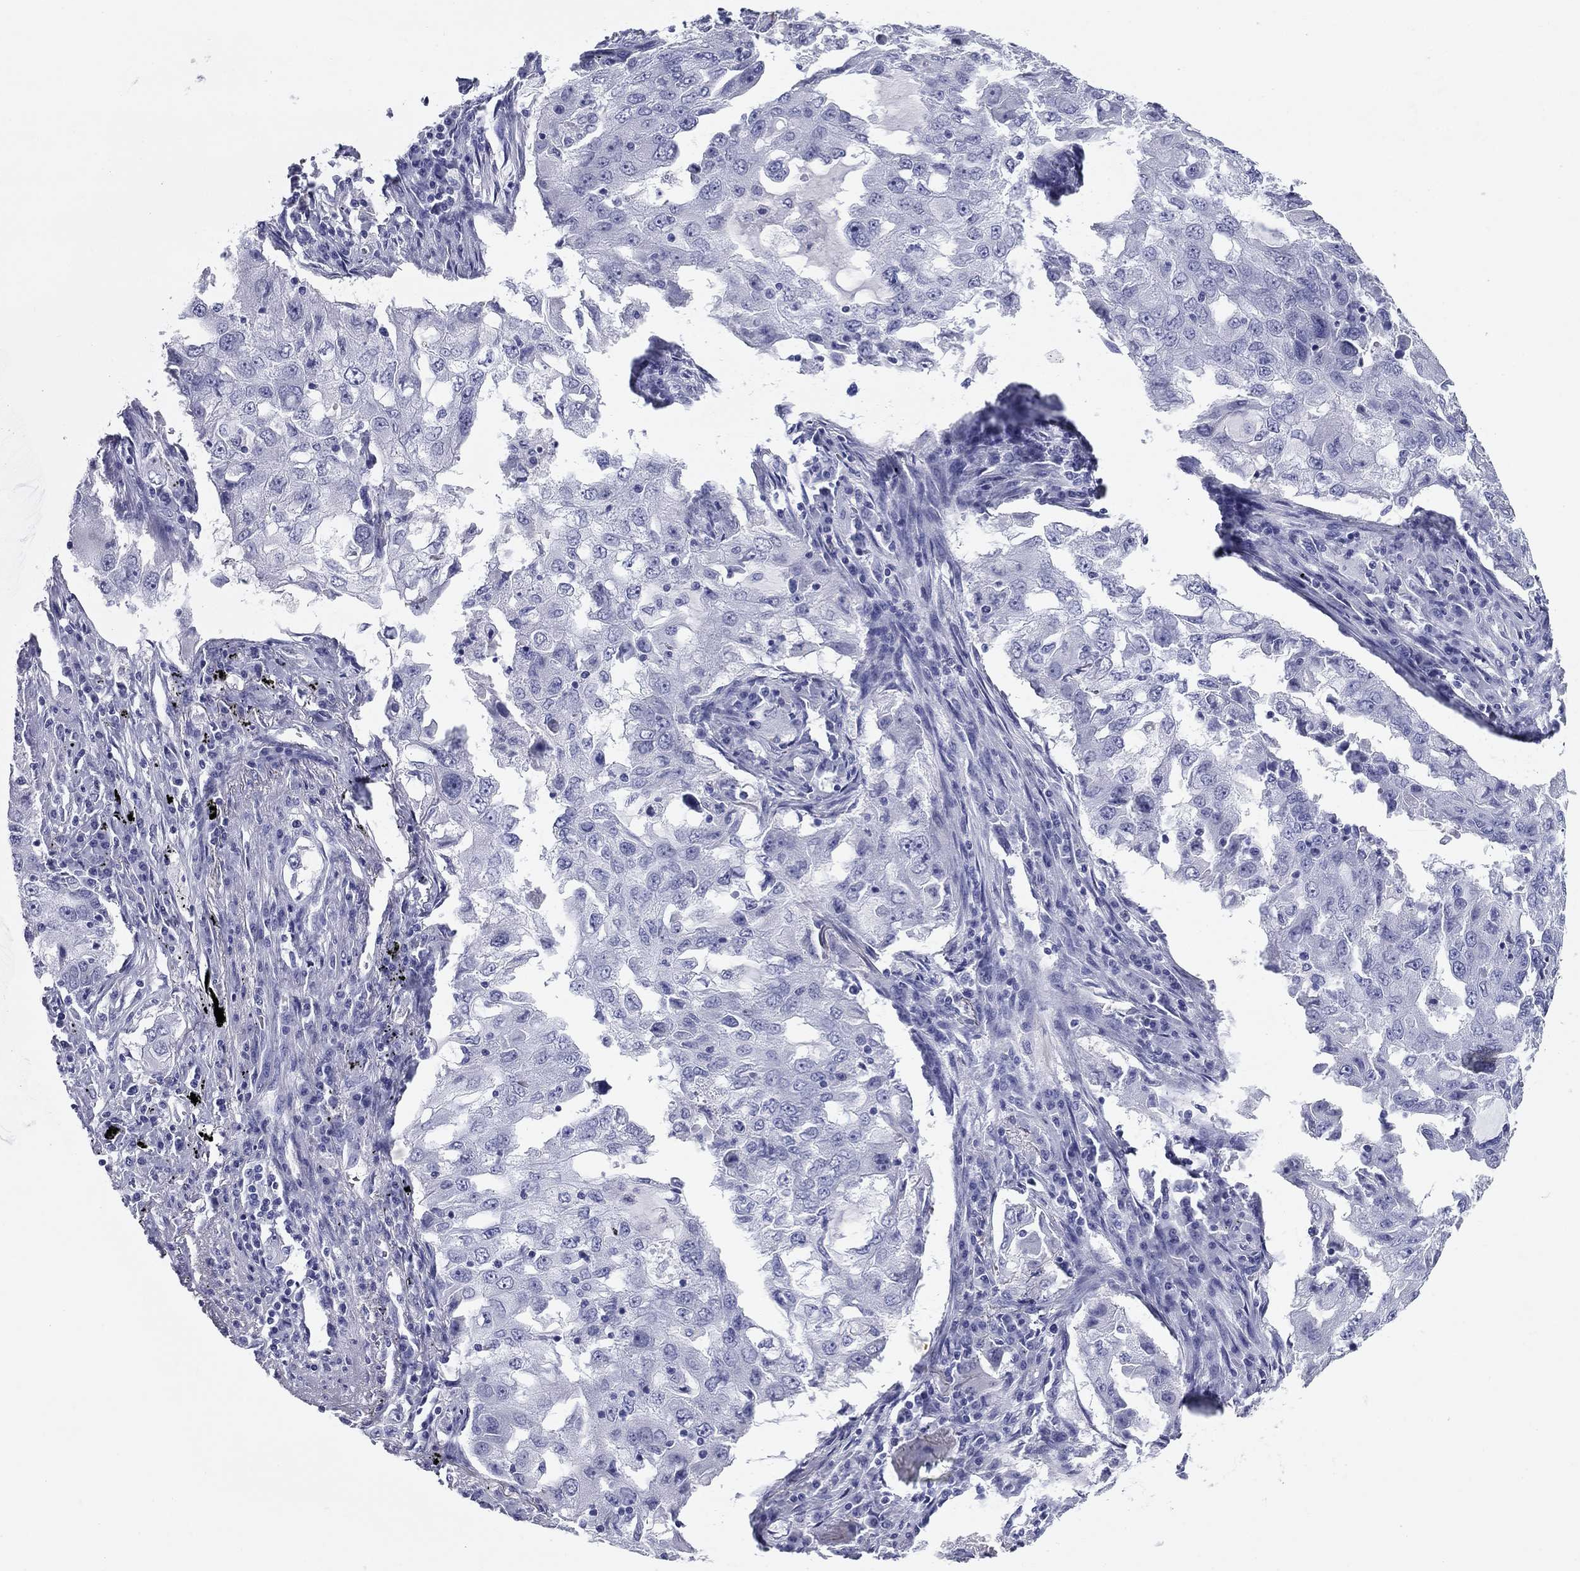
{"staining": {"intensity": "negative", "quantity": "none", "location": "none"}, "tissue": "lung cancer", "cell_type": "Tumor cells", "image_type": "cancer", "snomed": [{"axis": "morphology", "description": "Adenocarcinoma, NOS"}, {"axis": "topography", "description": "Lung"}], "caption": "IHC image of adenocarcinoma (lung) stained for a protein (brown), which demonstrates no positivity in tumor cells.", "gene": "NPPA", "patient": {"sex": "female", "age": 61}}